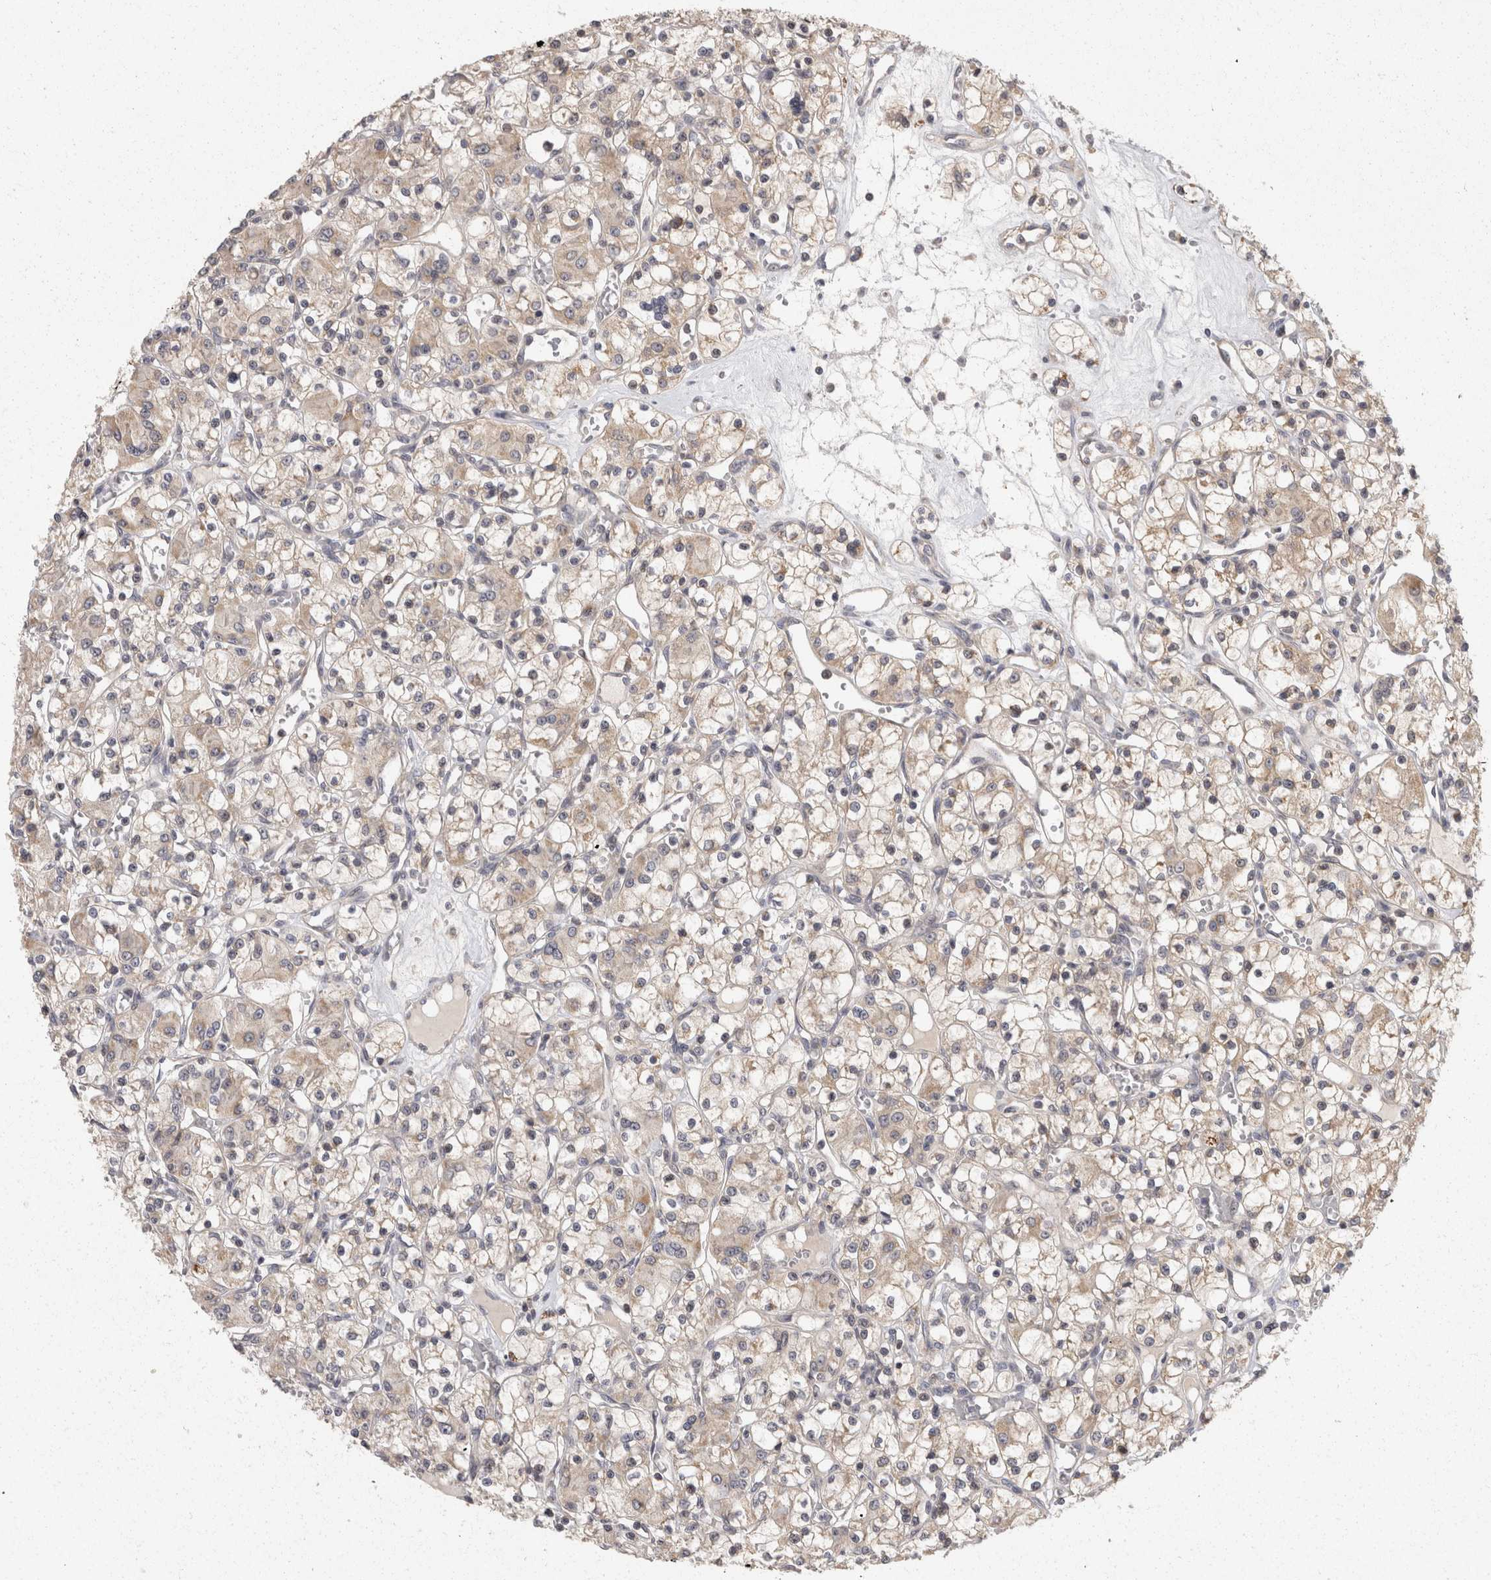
{"staining": {"intensity": "moderate", "quantity": ">75%", "location": "cytoplasmic/membranous"}, "tissue": "renal cancer", "cell_type": "Tumor cells", "image_type": "cancer", "snomed": [{"axis": "morphology", "description": "Adenocarcinoma, NOS"}, {"axis": "topography", "description": "Kidney"}], "caption": "The histopathology image exhibits immunohistochemical staining of renal cancer (adenocarcinoma). There is moderate cytoplasmic/membranous staining is appreciated in about >75% of tumor cells.", "gene": "ACAT2", "patient": {"sex": "female", "age": 59}}